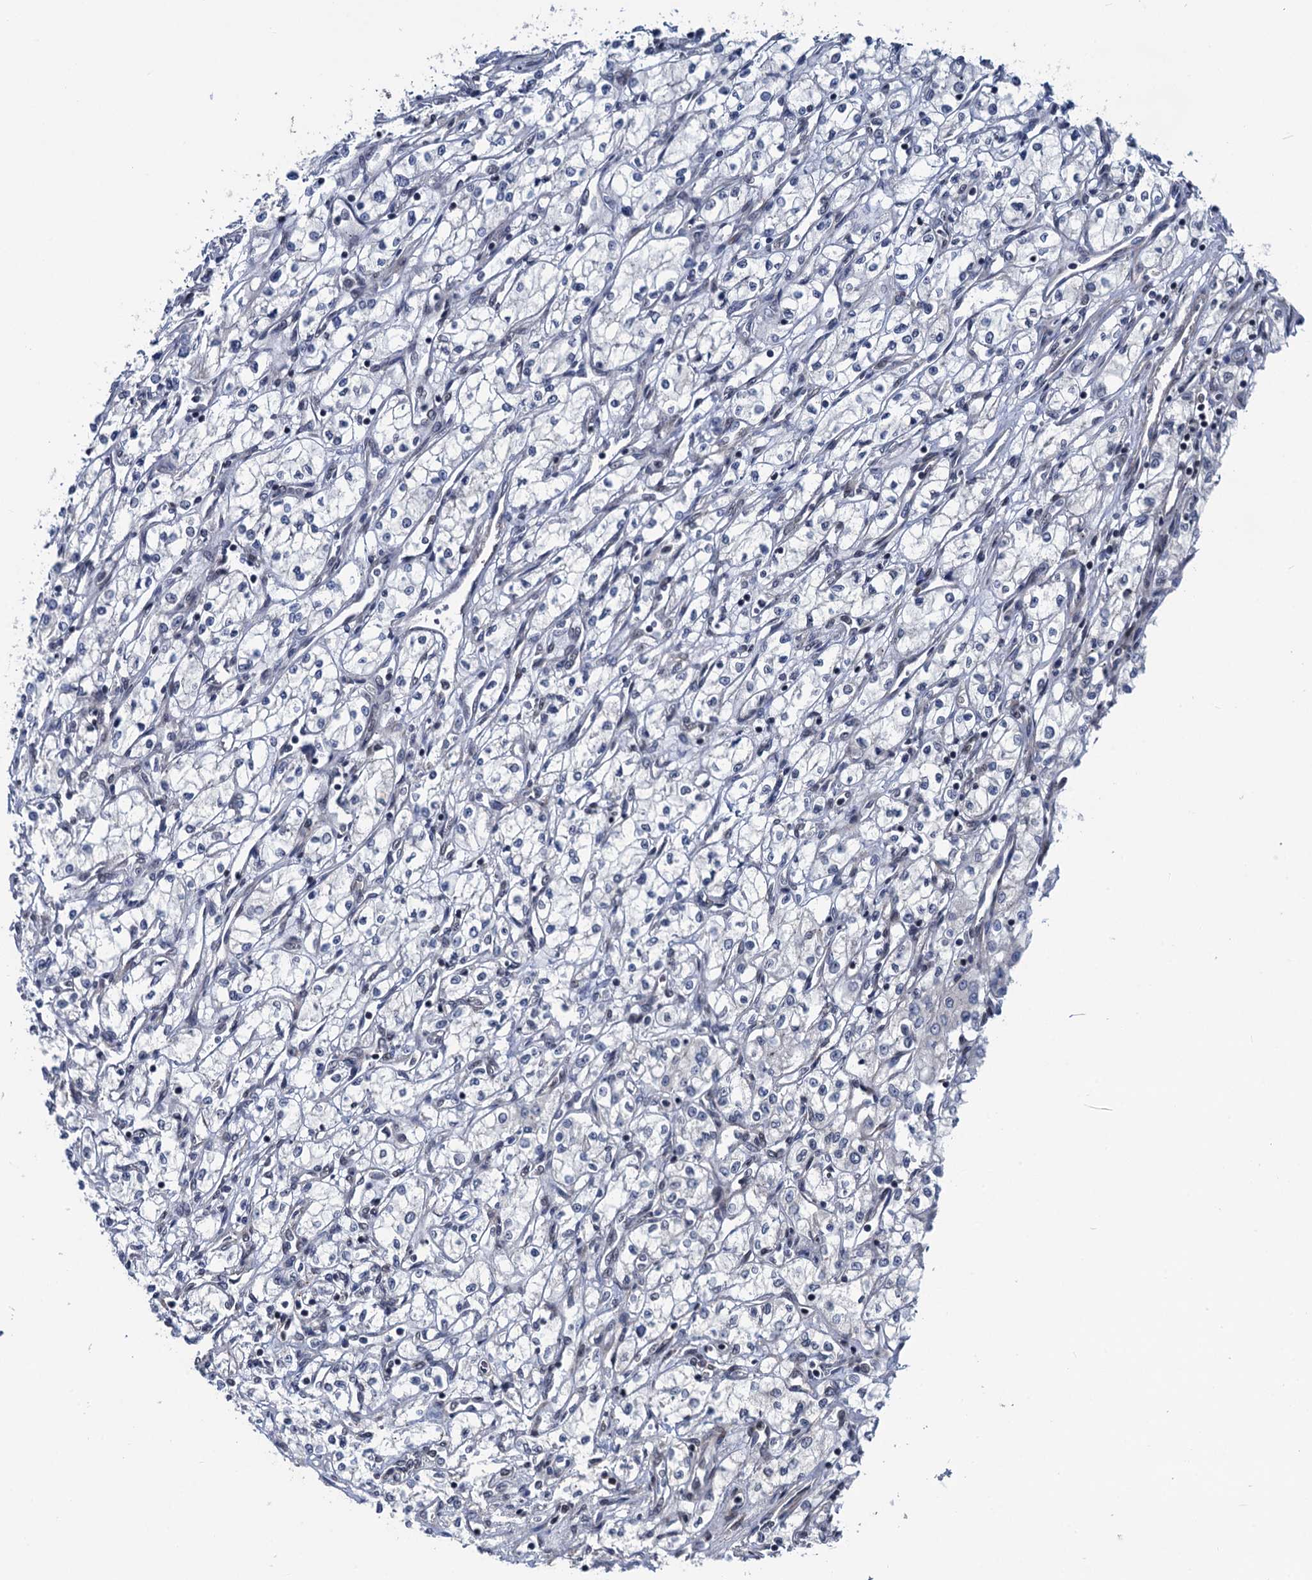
{"staining": {"intensity": "negative", "quantity": "none", "location": "none"}, "tissue": "renal cancer", "cell_type": "Tumor cells", "image_type": "cancer", "snomed": [{"axis": "morphology", "description": "Adenocarcinoma, NOS"}, {"axis": "topography", "description": "Kidney"}], "caption": "A micrograph of human renal adenocarcinoma is negative for staining in tumor cells.", "gene": "RASSF4", "patient": {"sex": "male", "age": 59}}